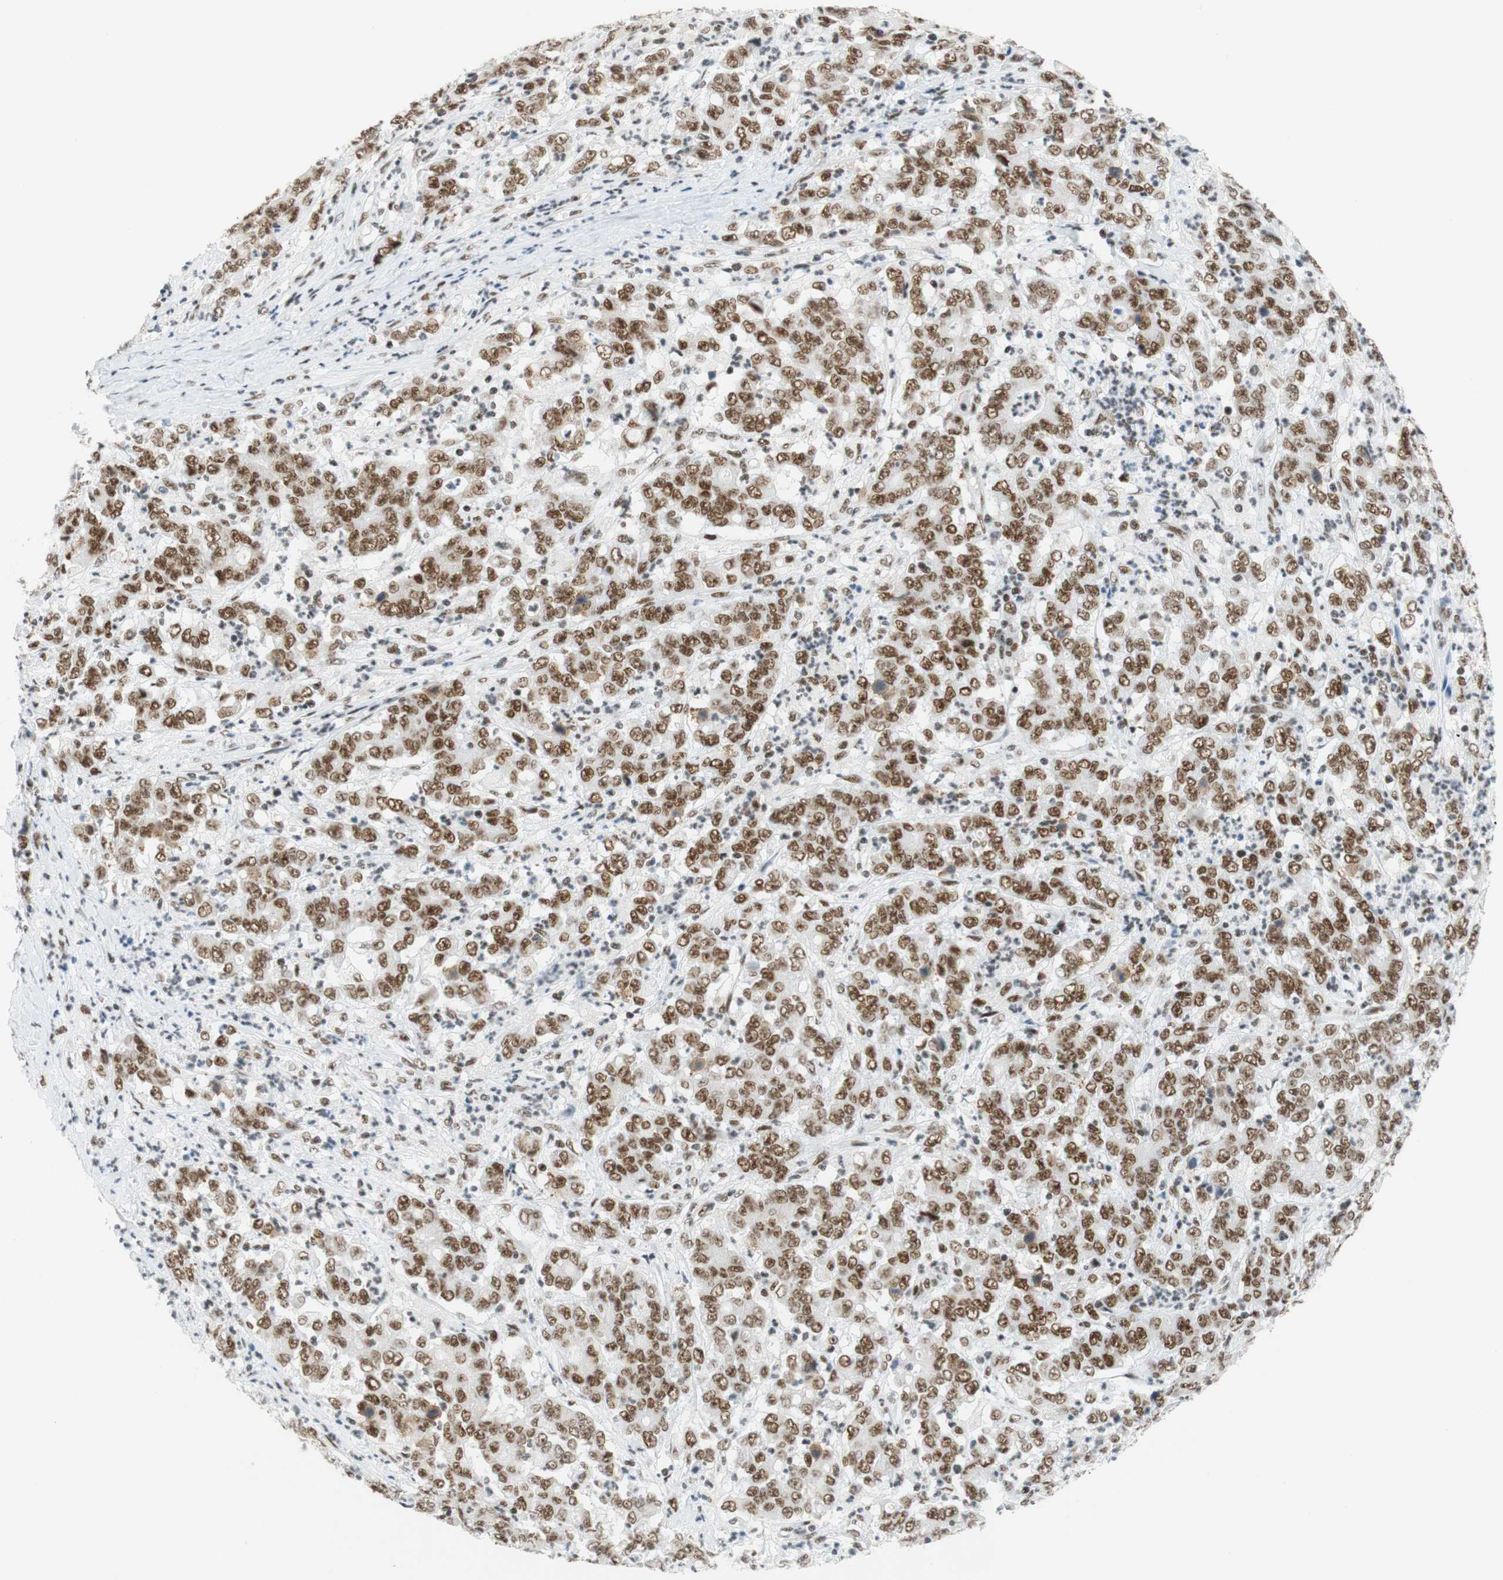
{"staining": {"intensity": "moderate", "quantity": ">75%", "location": "cytoplasmic/membranous,nuclear"}, "tissue": "stomach cancer", "cell_type": "Tumor cells", "image_type": "cancer", "snomed": [{"axis": "morphology", "description": "Adenocarcinoma, NOS"}, {"axis": "topography", "description": "Stomach, lower"}], "caption": "Protein analysis of stomach adenocarcinoma tissue shows moderate cytoplasmic/membranous and nuclear staining in about >75% of tumor cells. (Stains: DAB in brown, nuclei in blue, Microscopy: brightfield microscopy at high magnification).", "gene": "RNF20", "patient": {"sex": "female", "age": 71}}